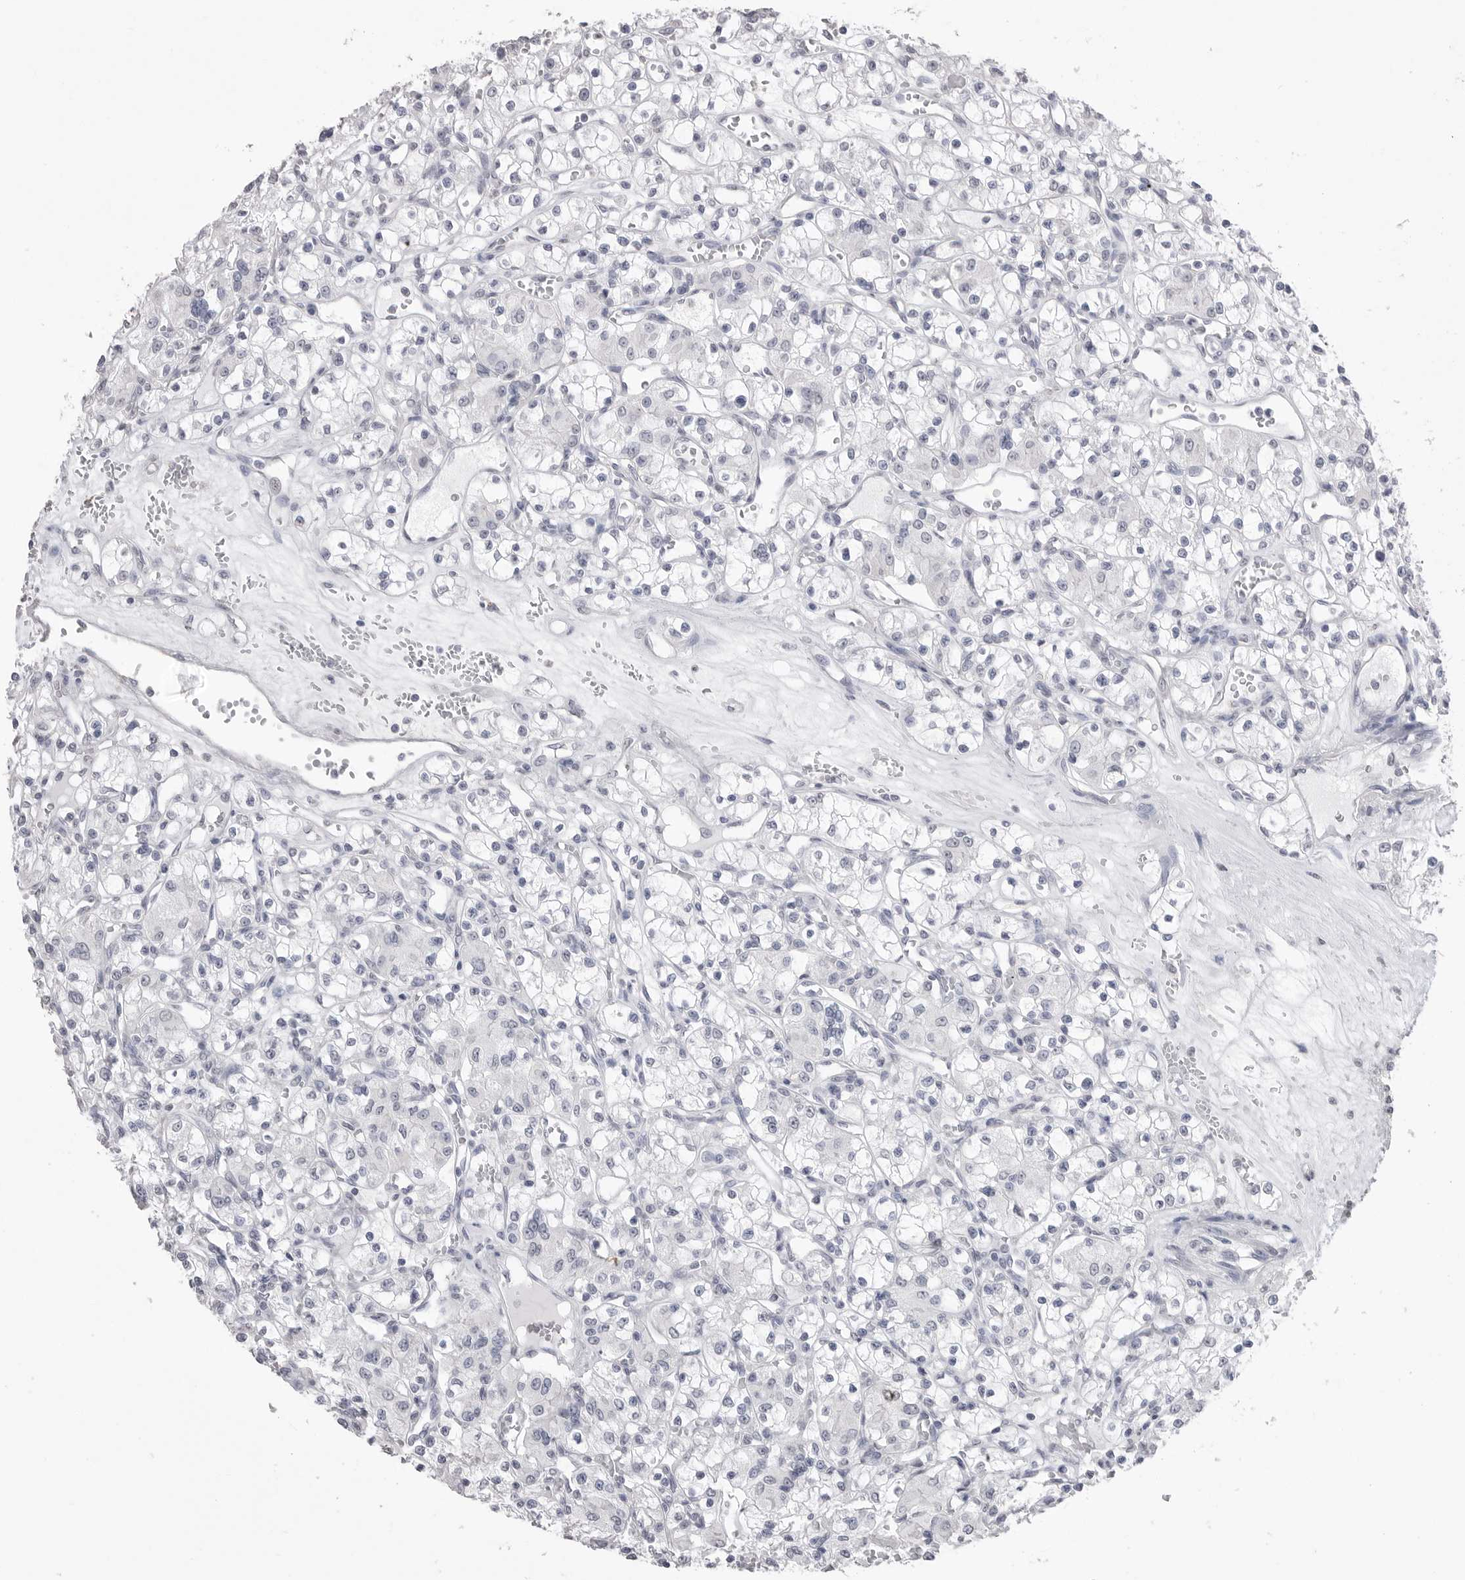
{"staining": {"intensity": "negative", "quantity": "none", "location": "none"}, "tissue": "renal cancer", "cell_type": "Tumor cells", "image_type": "cancer", "snomed": [{"axis": "morphology", "description": "Adenocarcinoma, NOS"}, {"axis": "topography", "description": "Kidney"}], "caption": "There is no significant positivity in tumor cells of renal adenocarcinoma.", "gene": "ICAM5", "patient": {"sex": "female", "age": 59}}